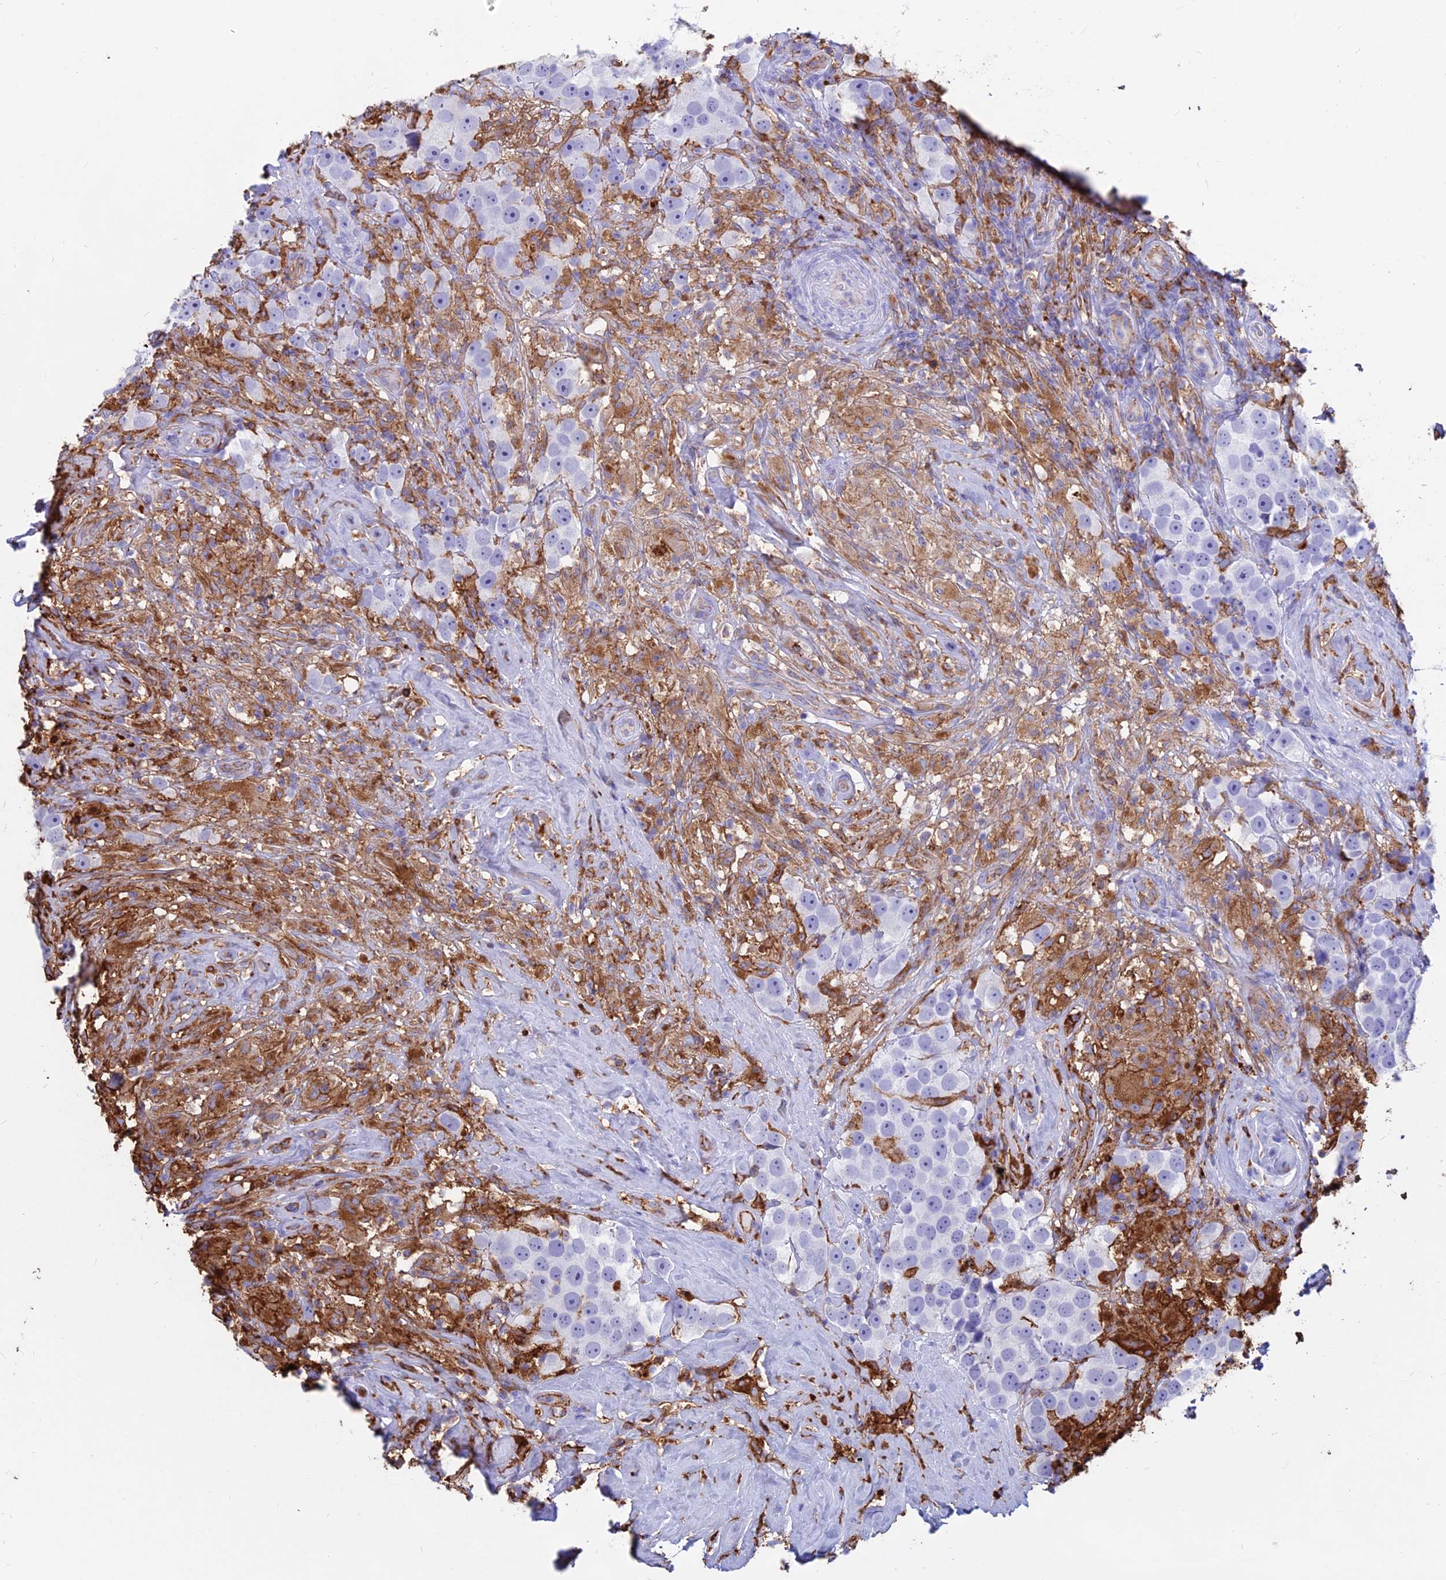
{"staining": {"intensity": "negative", "quantity": "none", "location": "none"}, "tissue": "testis cancer", "cell_type": "Tumor cells", "image_type": "cancer", "snomed": [{"axis": "morphology", "description": "Seminoma, NOS"}, {"axis": "topography", "description": "Testis"}], "caption": "DAB immunohistochemical staining of testis cancer (seminoma) exhibits no significant positivity in tumor cells.", "gene": "HLA-DRB1", "patient": {"sex": "male", "age": 49}}